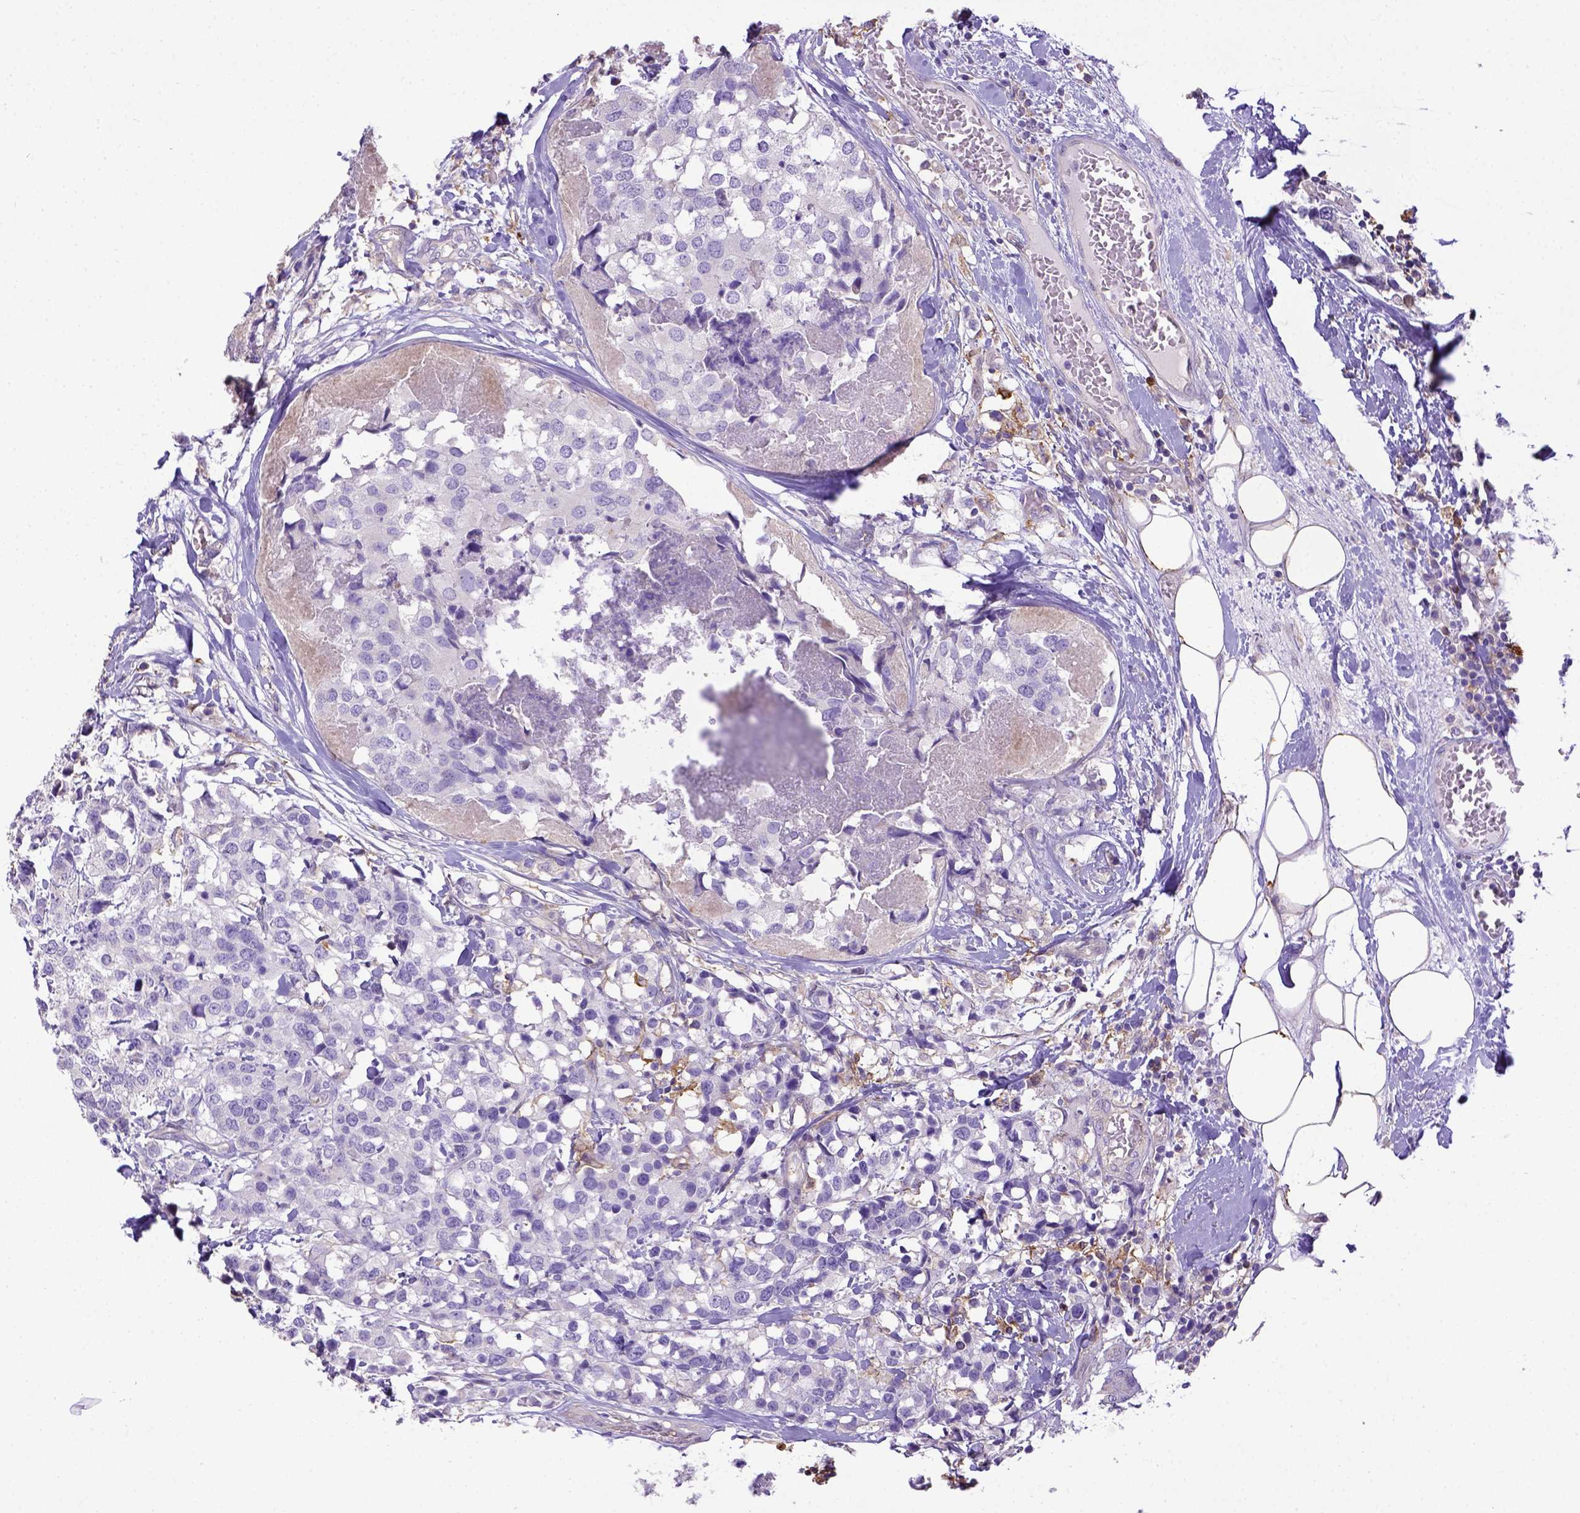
{"staining": {"intensity": "negative", "quantity": "none", "location": "none"}, "tissue": "breast cancer", "cell_type": "Tumor cells", "image_type": "cancer", "snomed": [{"axis": "morphology", "description": "Lobular carcinoma"}, {"axis": "topography", "description": "Breast"}], "caption": "The immunohistochemistry micrograph has no significant positivity in tumor cells of breast cancer tissue. (Brightfield microscopy of DAB immunohistochemistry at high magnification).", "gene": "CD40", "patient": {"sex": "female", "age": 59}}